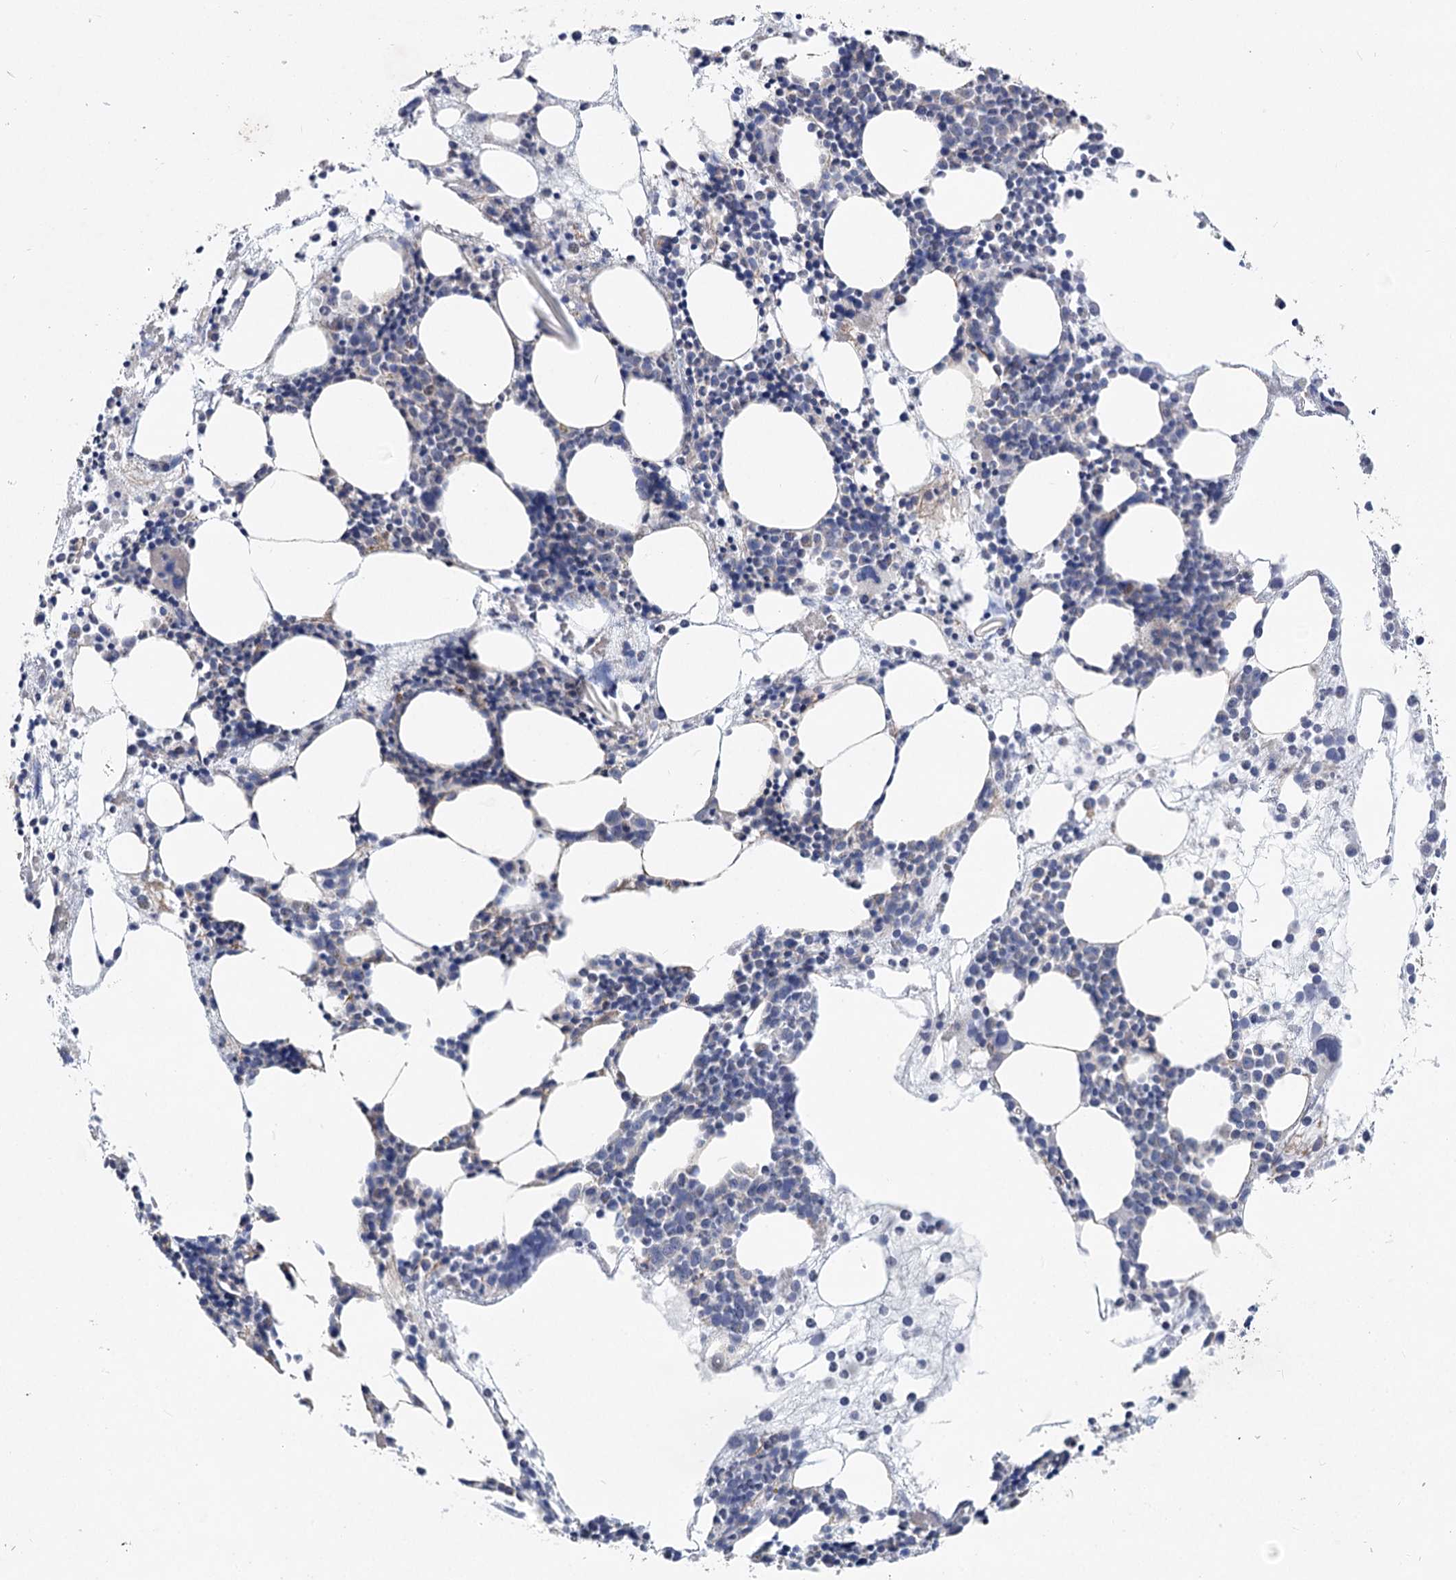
{"staining": {"intensity": "weak", "quantity": "<25%", "location": "cytoplasmic/membranous"}, "tissue": "bone marrow", "cell_type": "Hematopoietic cells", "image_type": "normal", "snomed": [{"axis": "morphology", "description": "Normal tissue, NOS"}, {"axis": "topography", "description": "Bone marrow"}], "caption": "Hematopoietic cells show no significant expression in normal bone marrow. Nuclei are stained in blue.", "gene": "SH3BP5L", "patient": {"sex": "female", "age": 89}}